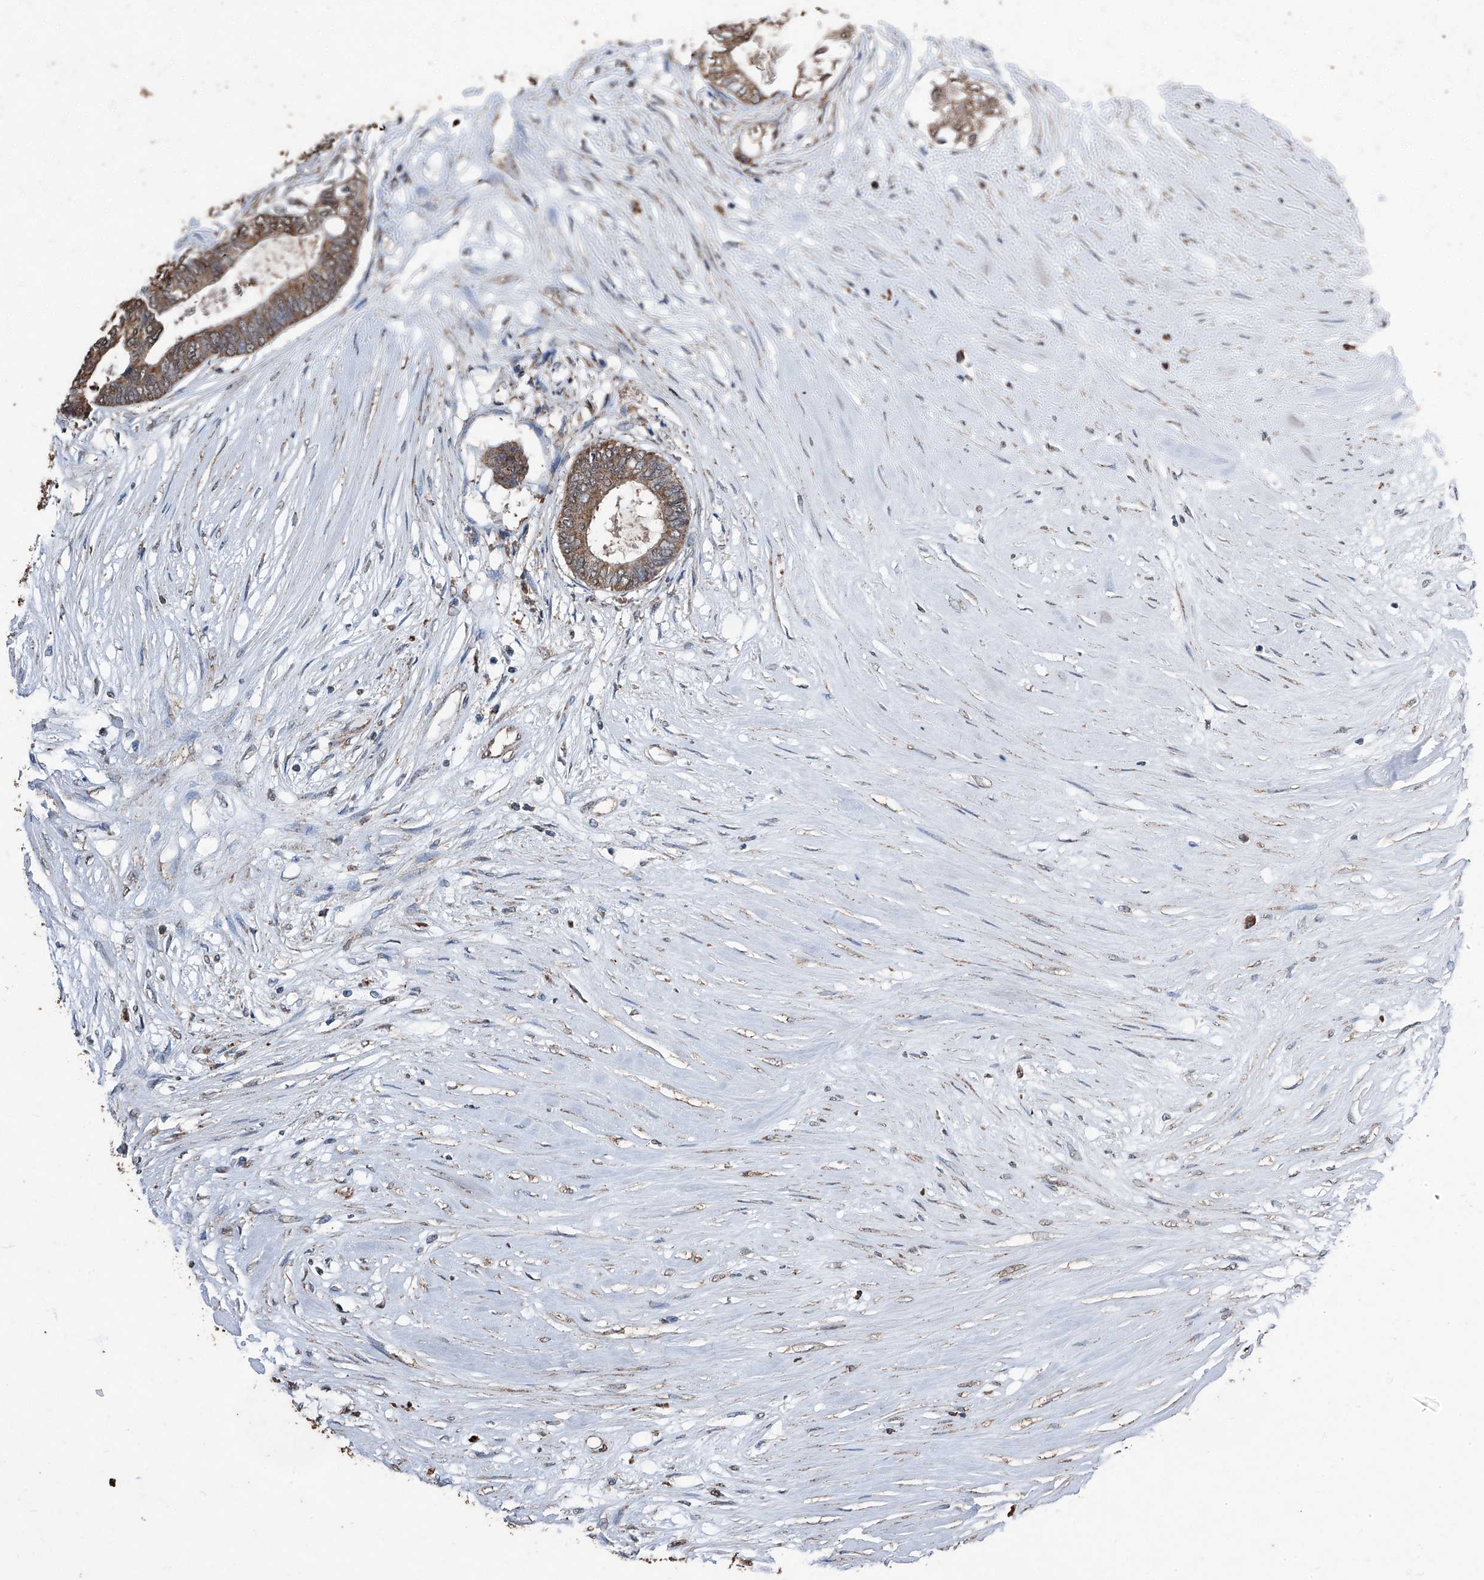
{"staining": {"intensity": "moderate", "quantity": ">75%", "location": "cytoplasmic/membranous"}, "tissue": "colorectal cancer", "cell_type": "Tumor cells", "image_type": "cancer", "snomed": [{"axis": "morphology", "description": "Adenocarcinoma, NOS"}, {"axis": "topography", "description": "Rectum"}], "caption": "This histopathology image reveals immunohistochemistry staining of human adenocarcinoma (colorectal), with medium moderate cytoplasmic/membranous expression in about >75% of tumor cells.", "gene": "STARD7", "patient": {"sex": "male", "age": 63}}